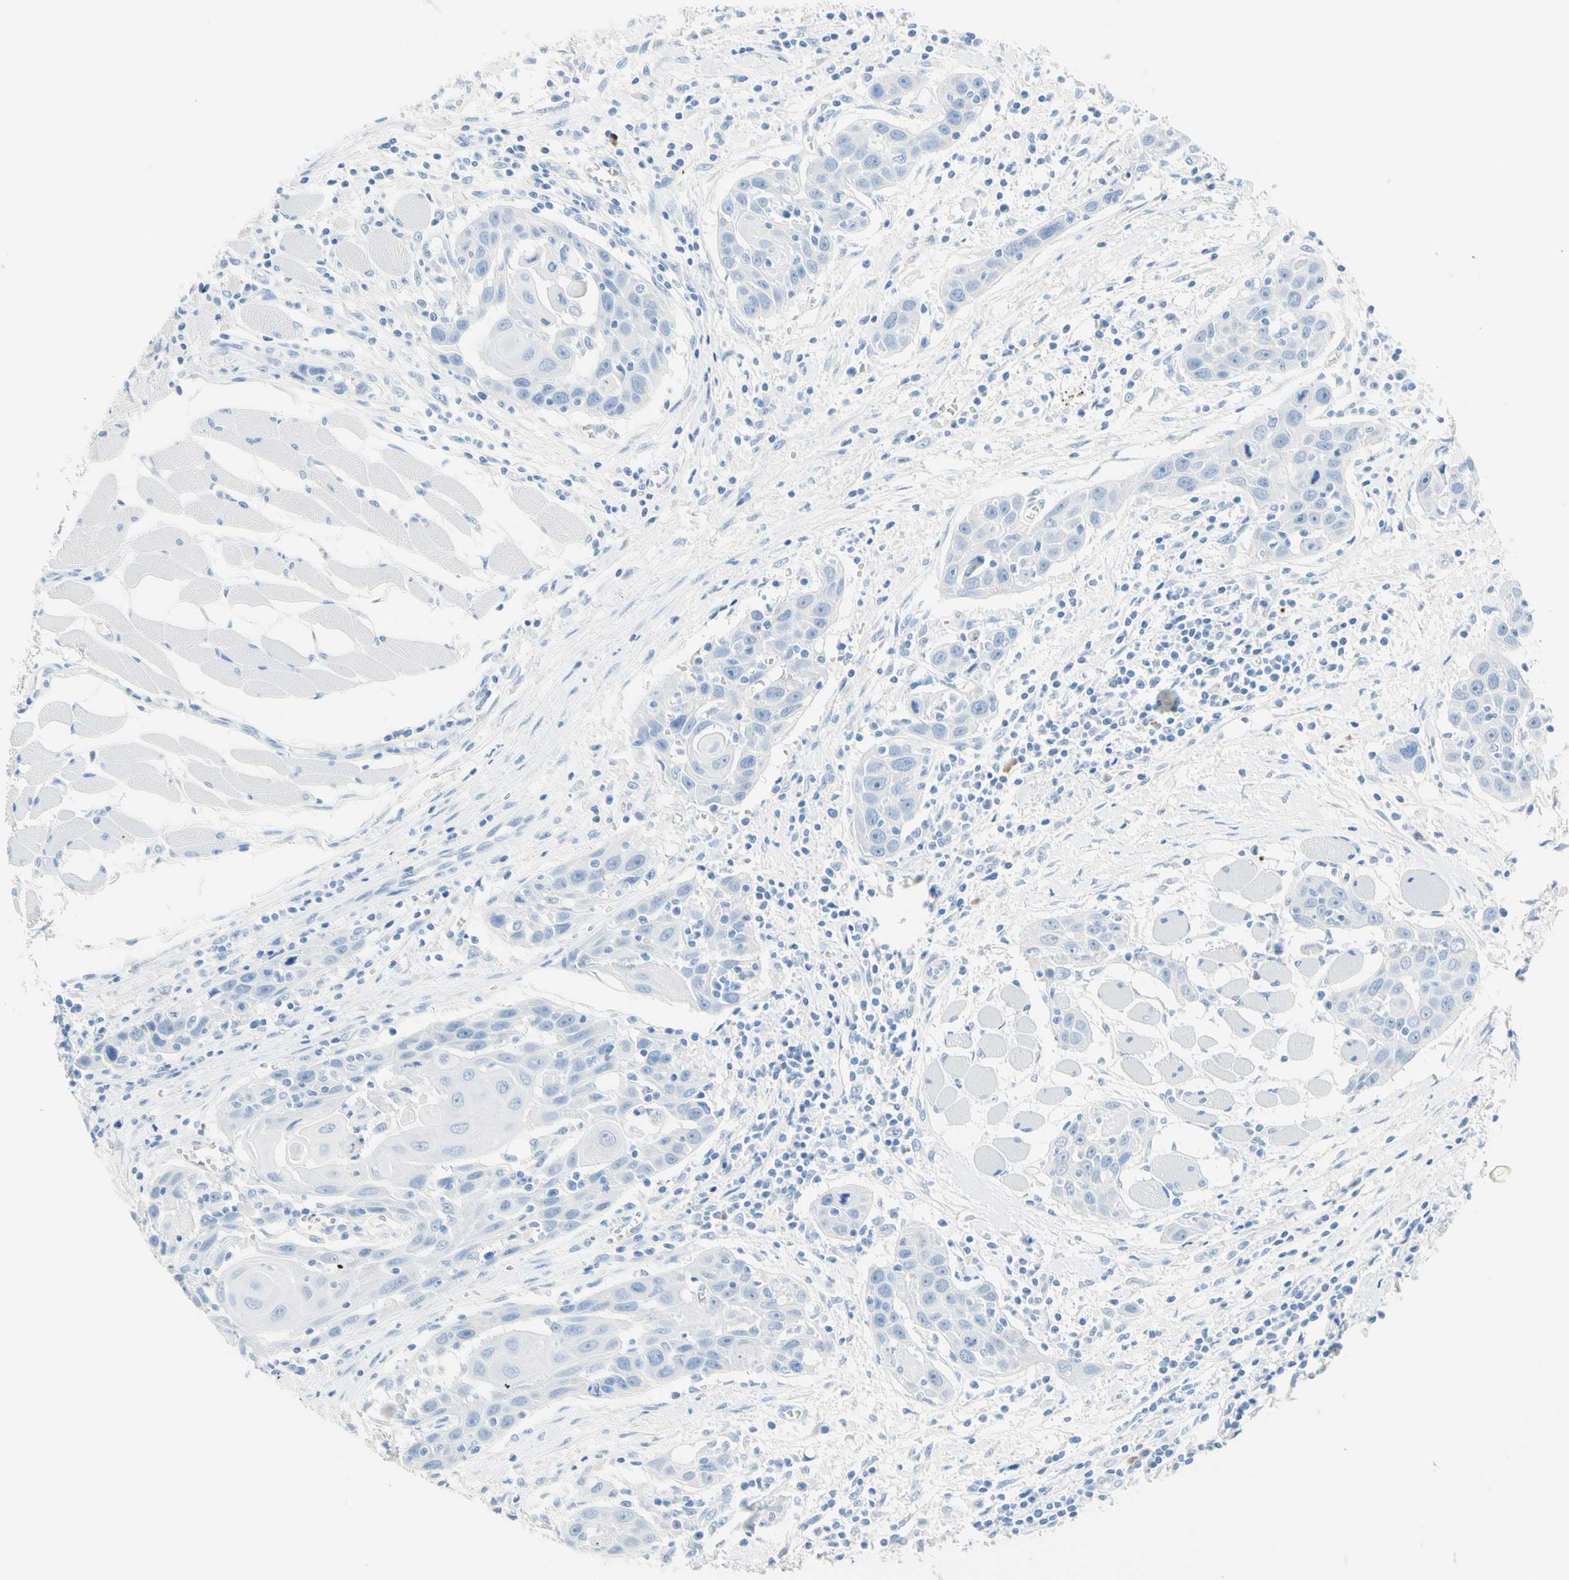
{"staining": {"intensity": "negative", "quantity": "none", "location": "none"}, "tissue": "head and neck cancer", "cell_type": "Tumor cells", "image_type": "cancer", "snomed": [{"axis": "morphology", "description": "Squamous cell carcinoma, NOS"}, {"axis": "topography", "description": "Oral tissue"}, {"axis": "topography", "description": "Head-Neck"}], "caption": "Immunohistochemical staining of head and neck squamous cell carcinoma demonstrates no significant staining in tumor cells.", "gene": "IL6ST", "patient": {"sex": "female", "age": 50}}